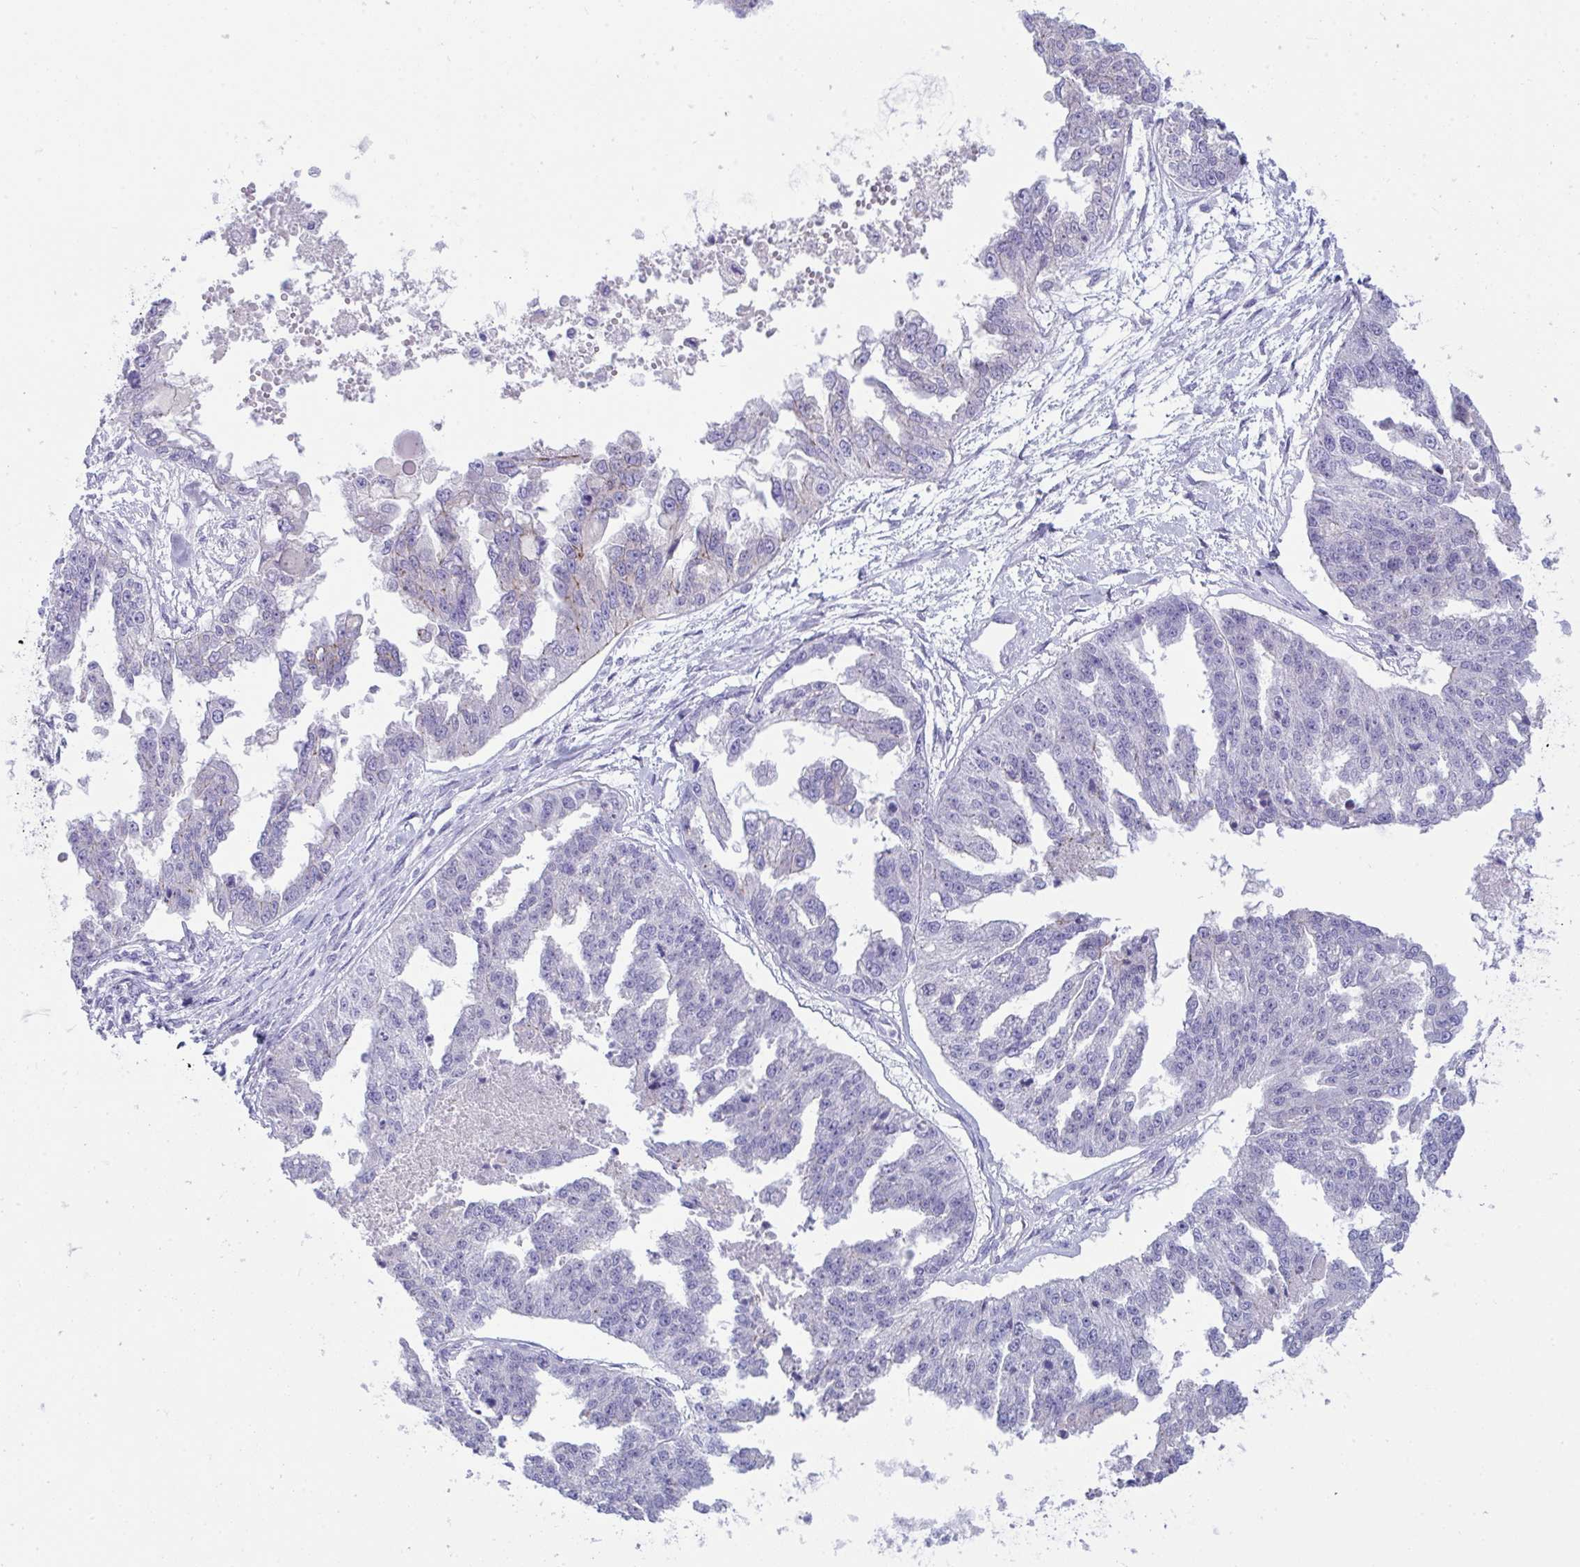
{"staining": {"intensity": "negative", "quantity": "none", "location": "none"}, "tissue": "ovarian cancer", "cell_type": "Tumor cells", "image_type": "cancer", "snomed": [{"axis": "morphology", "description": "Cystadenocarcinoma, serous, NOS"}, {"axis": "topography", "description": "Ovary"}], "caption": "Immunohistochemistry image of neoplastic tissue: ovarian cancer (serous cystadenocarcinoma) stained with DAB shows no significant protein staining in tumor cells.", "gene": "GLB1L2", "patient": {"sex": "female", "age": 58}}